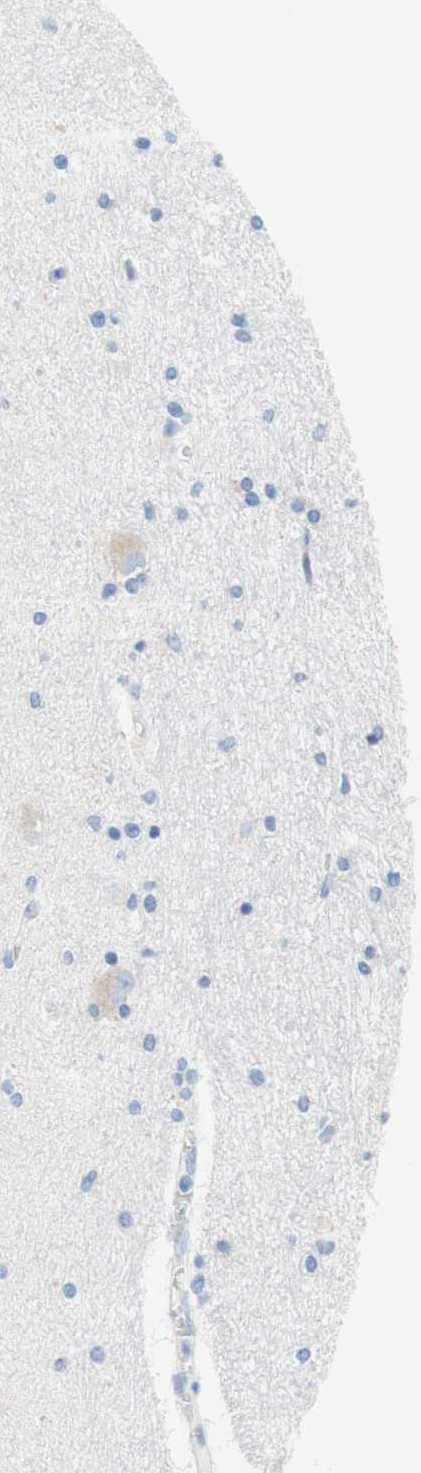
{"staining": {"intensity": "negative", "quantity": "none", "location": "none"}, "tissue": "hippocampus", "cell_type": "Glial cells", "image_type": "normal", "snomed": [{"axis": "morphology", "description": "Normal tissue, NOS"}, {"axis": "topography", "description": "Hippocampus"}], "caption": "The histopathology image displays no significant positivity in glial cells of hippocampus. (Brightfield microscopy of DAB immunohistochemistry (IHC) at high magnification).", "gene": "CEACAM1", "patient": {"sex": "female", "age": 54}}